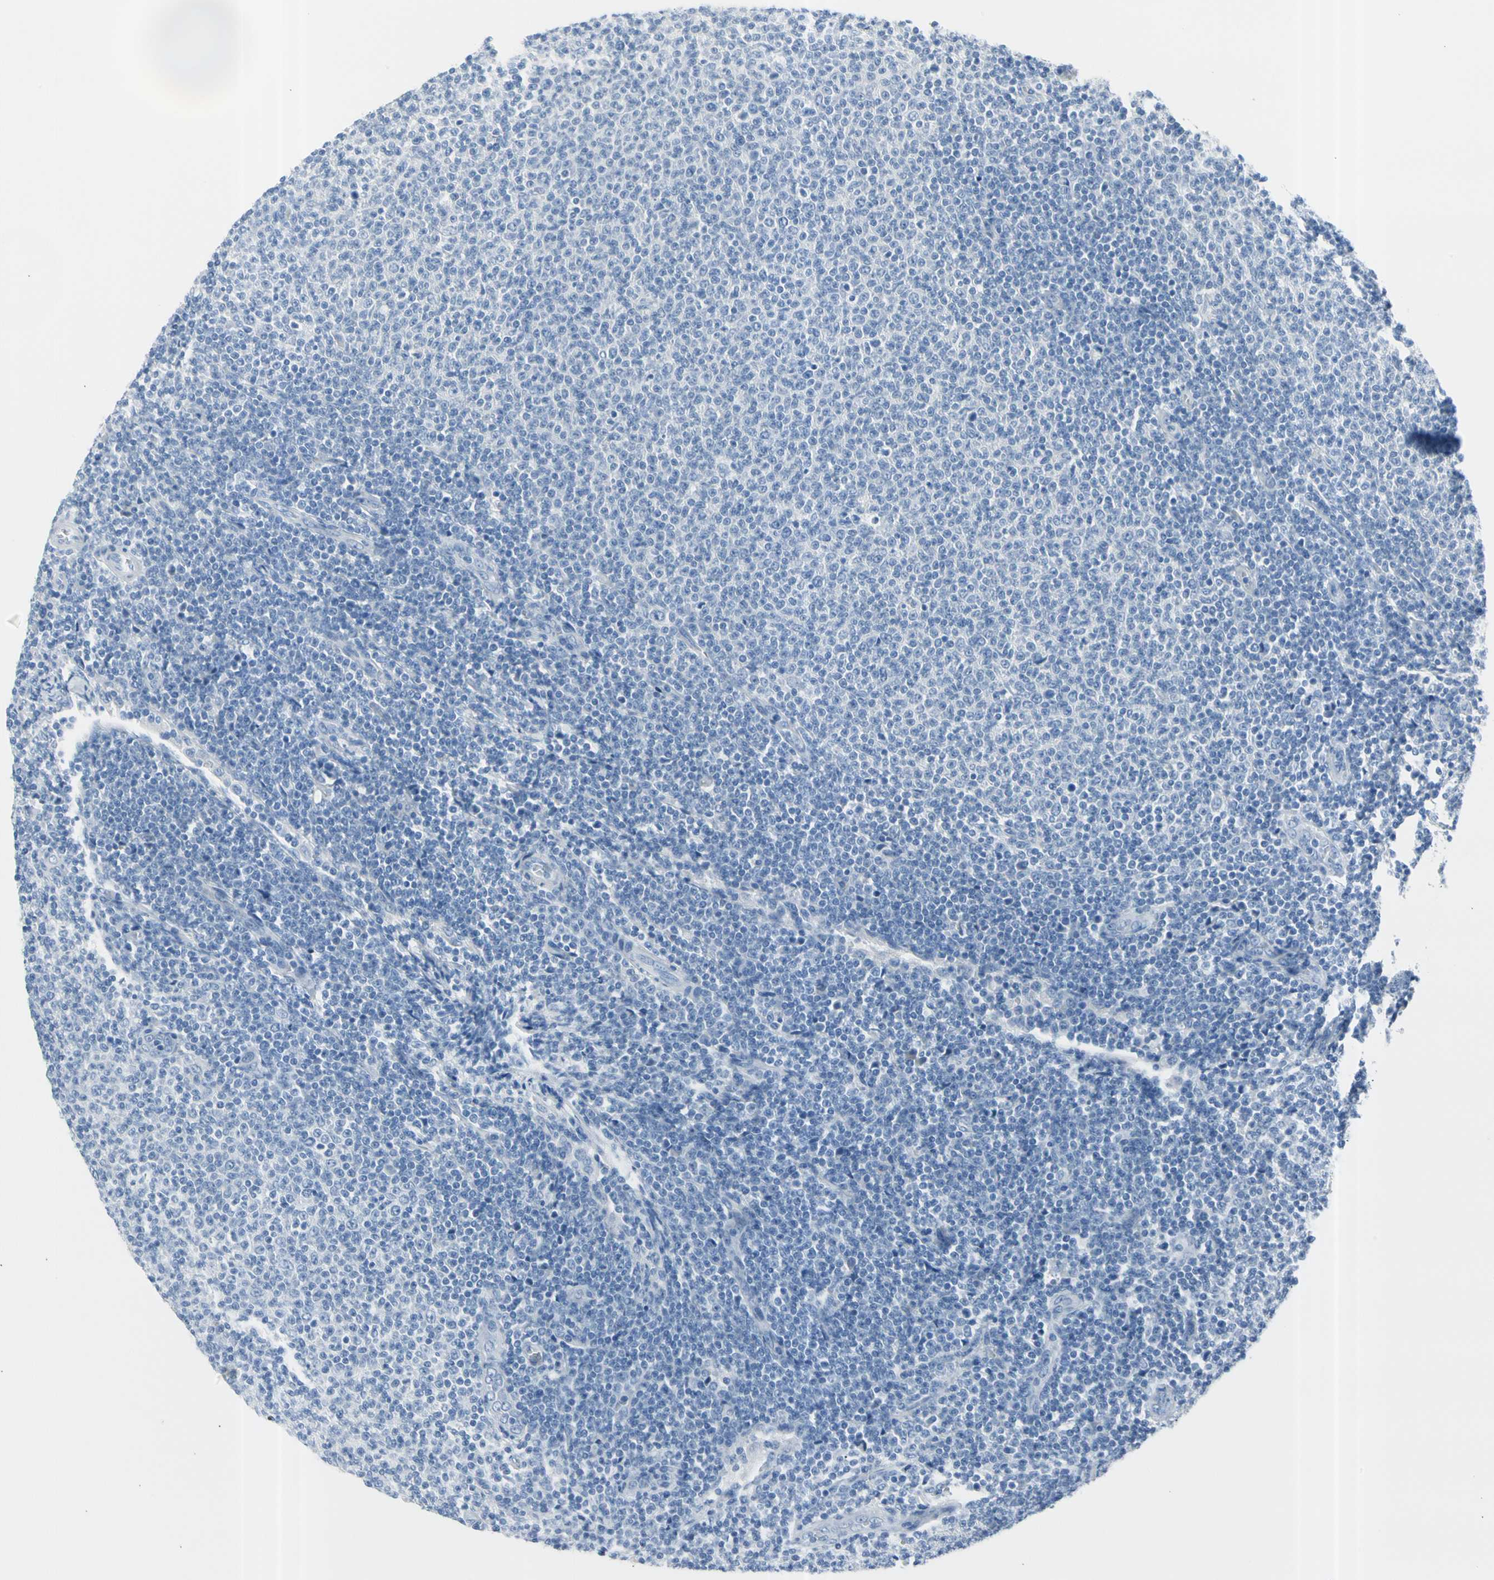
{"staining": {"intensity": "negative", "quantity": "none", "location": "none"}, "tissue": "lymphoma", "cell_type": "Tumor cells", "image_type": "cancer", "snomed": [{"axis": "morphology", "description": "Malignant lymphoma, non-Hodgkin's type, Low grade"}, {"axis": "topography", "description": "Lymph node"}], "caption": "Immunohistochemistry (IHC) photomicrograph of neoplastic tissue: low-grade malignant lymphoma, non-Hodgkin's type stained with DAB exhibits no significant protein staining in tumor cells. (Brightfield microscopy of DAB IHC at high magnification).", "gene": "TPO", "patient": {"sex": "male", "age": 66}}